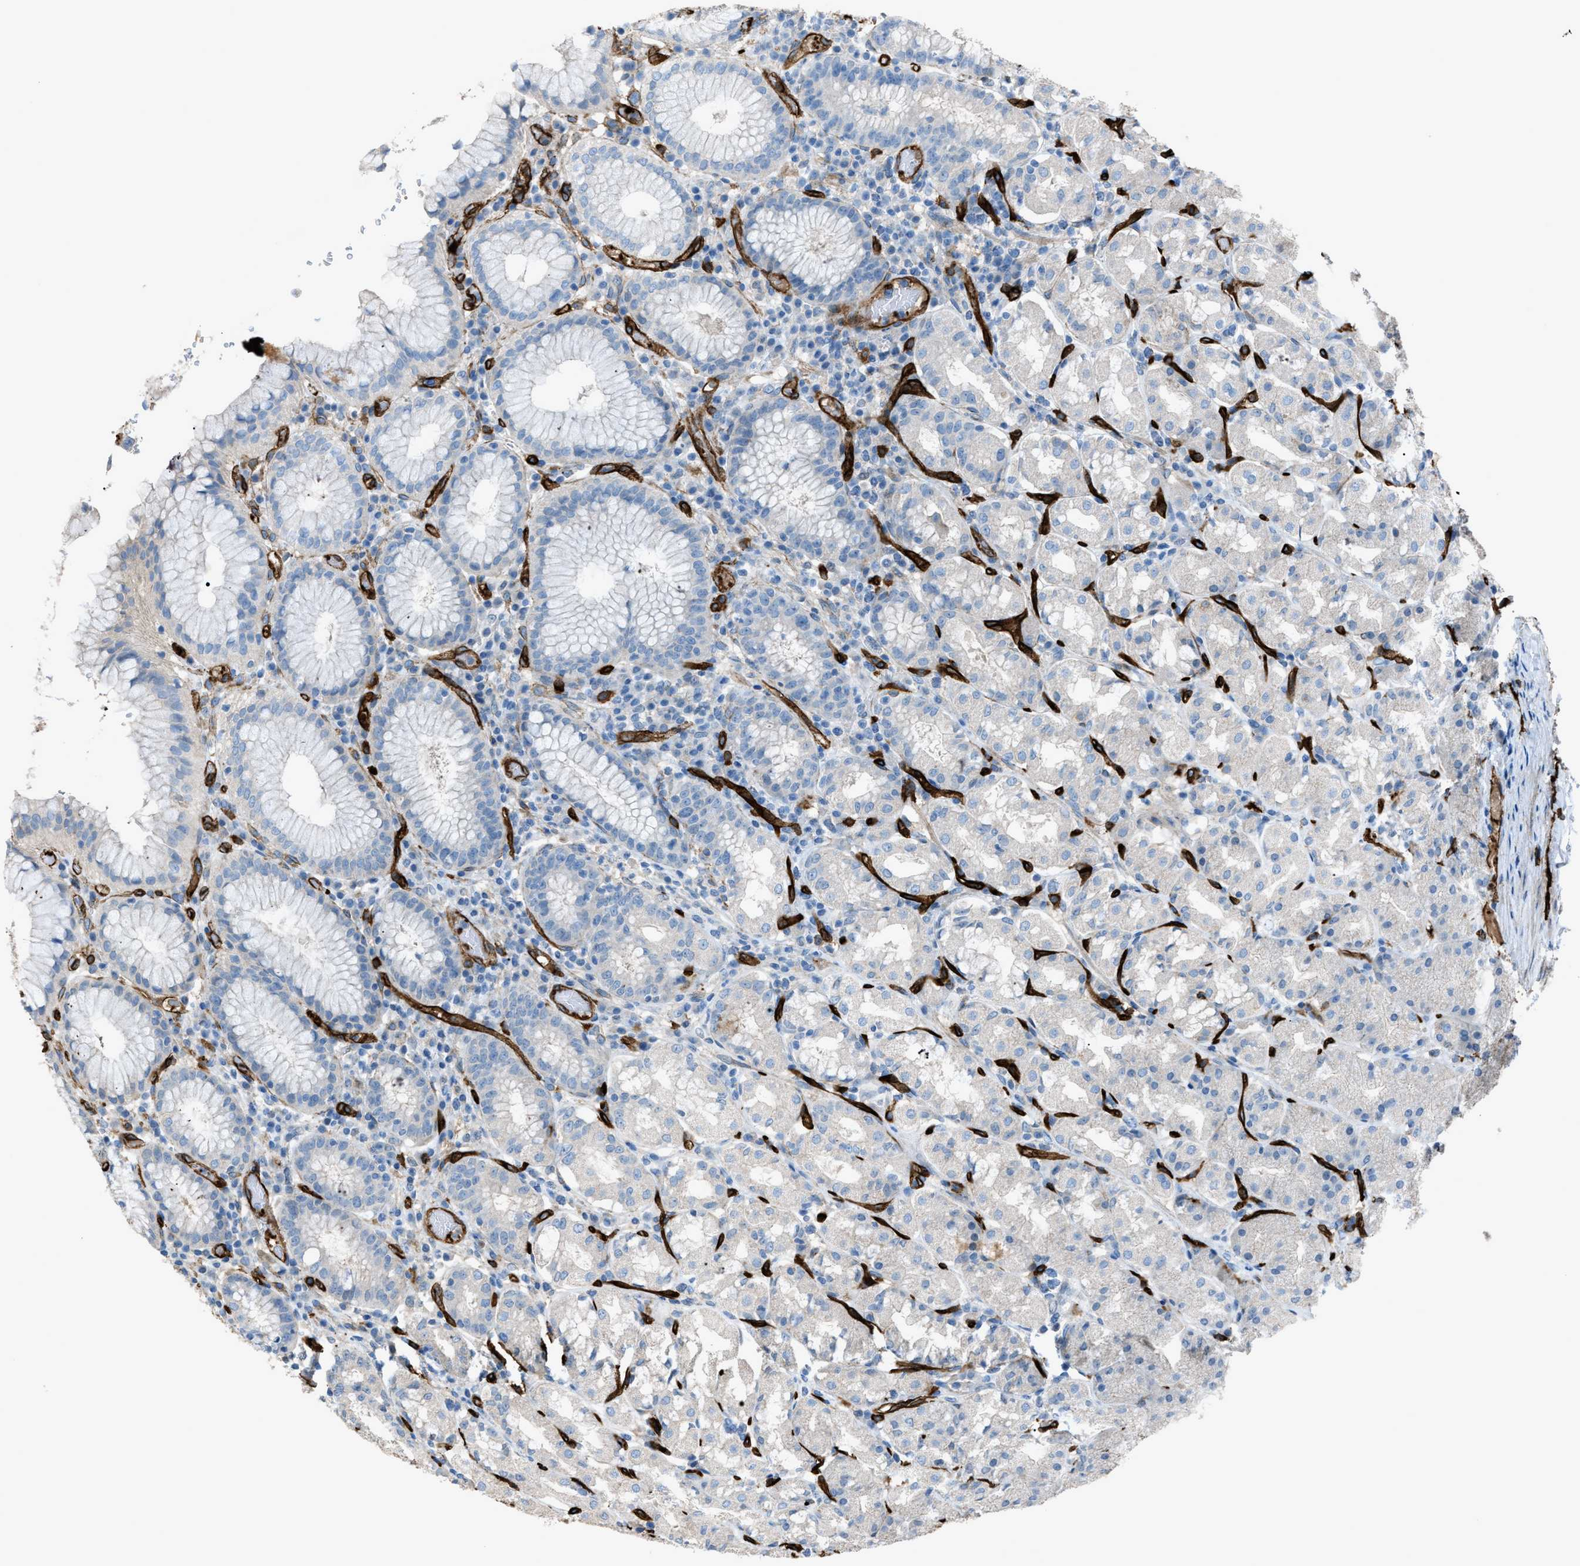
{"staining": {"intensity": "negative", "quantity": "none", "location": "none"}, "tissue": "stomach", "cell_type": "Glandular cells", "image_type": "normal", "snomed": [{"axis": "morphology", "description": "Normal tissue, NOS"}, {"axis": "topography", "description": "Stomach"}, {"axis": "topography", "description": "Stomach, lower"}], "caption": "Immunohistochemistry image of normal stomach: stomach stained with DAB (3,3'-diaminobenzidine) displays no significant protein expression in glandular cells.", "gene": "SLC22A15", "patient": {"sex": "female", "age": 56}}